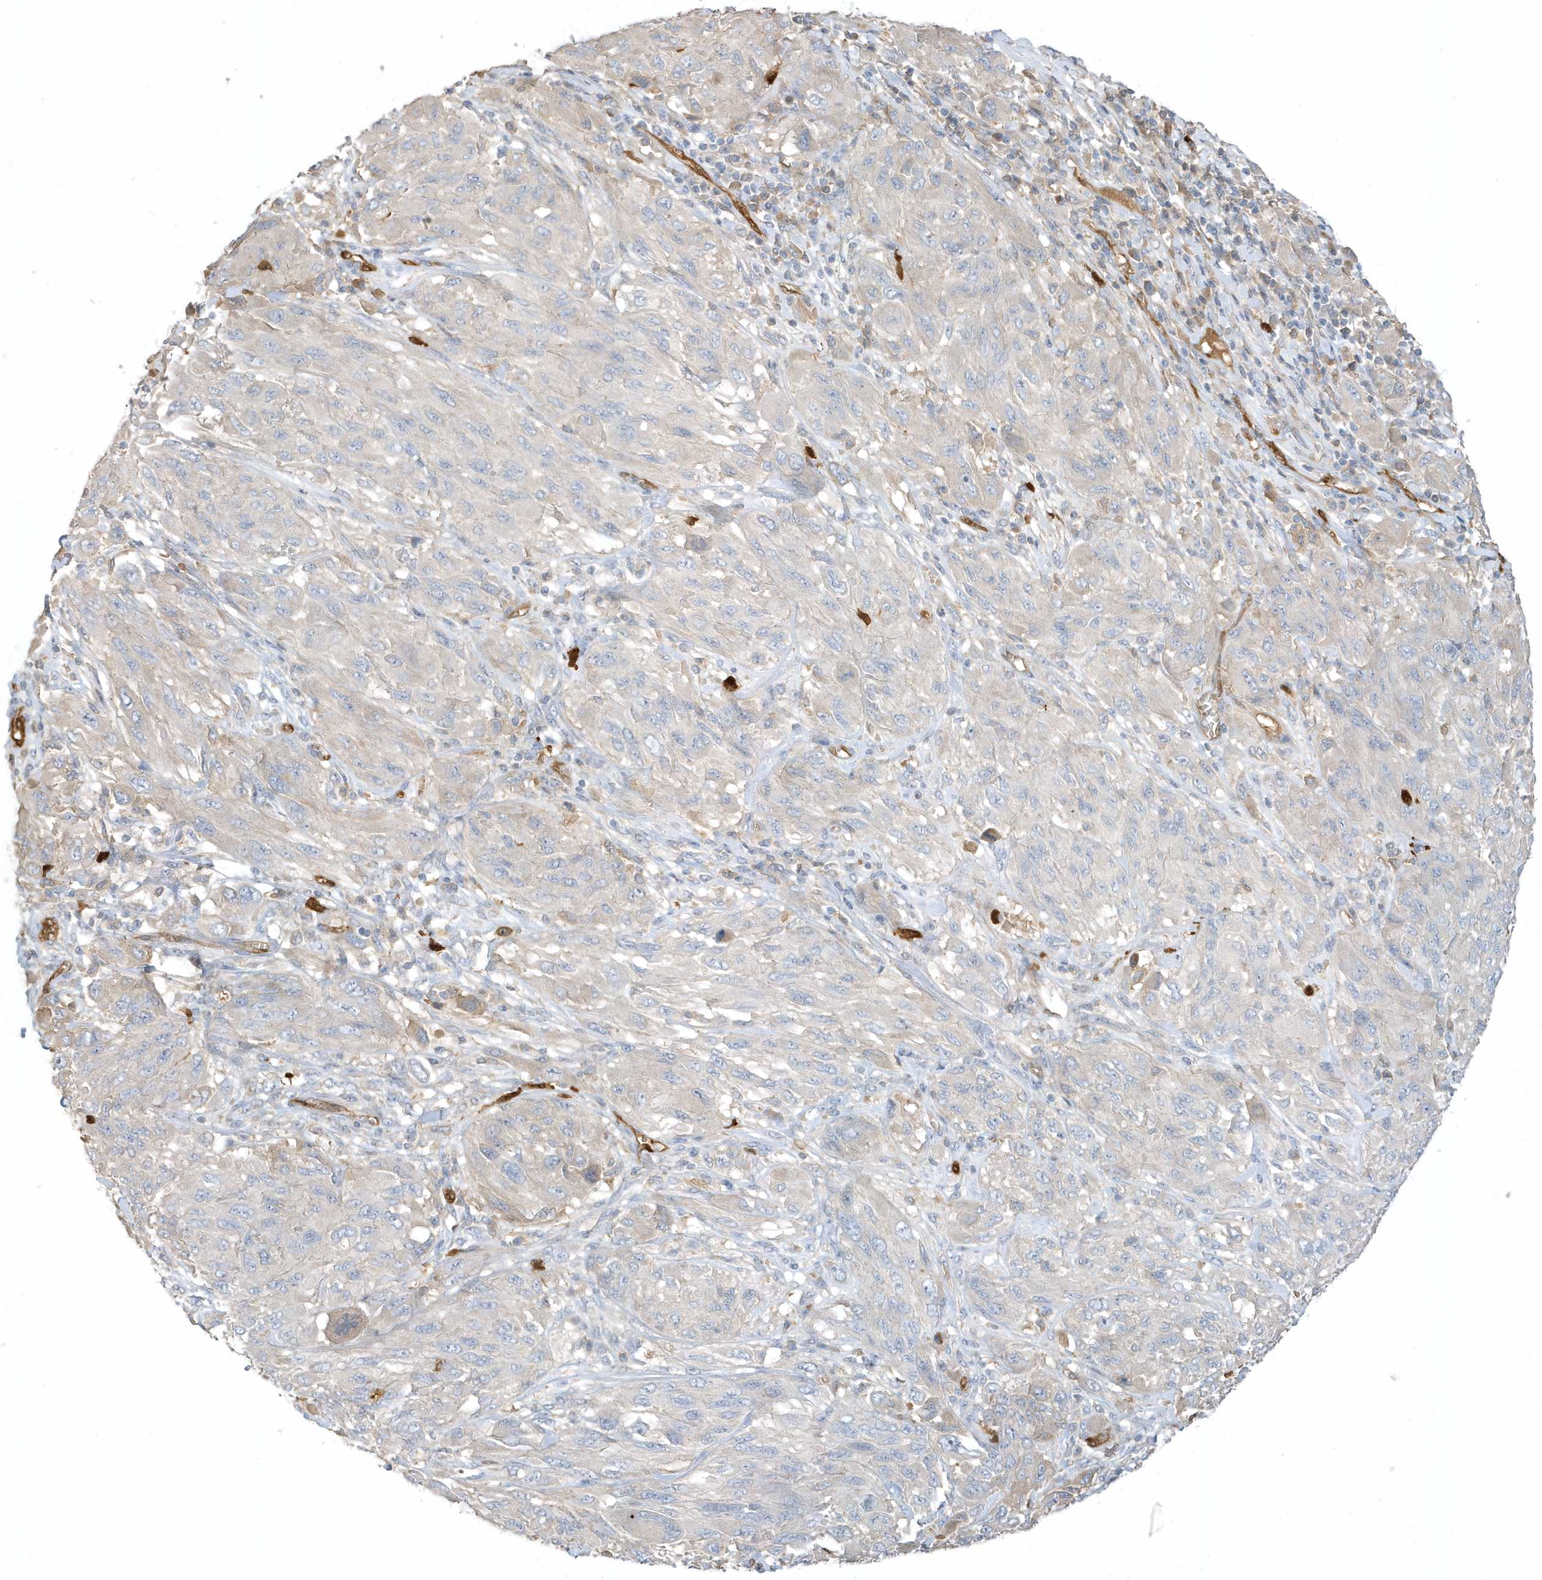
{"staining": {"intensity": "negative", "quantity": "none", "location": "none"}, "tissue": "melanoma", "cell_type": "Tumor cells", "image_type": "cancer", "snomed": [{"axis": "morphology", "description": "Malignant melanoma, NOS"}, {"axis": "topography", "description": "Skin"}], "caption": "This photomicrograph is of melanoma stained with immunohistochemistry to label a protein in brown with the nuclei are counter-stained blue. There is no positivity in tumor cells.", "gene": "USP53", "patient": {"sex": "female", "age": 91}}